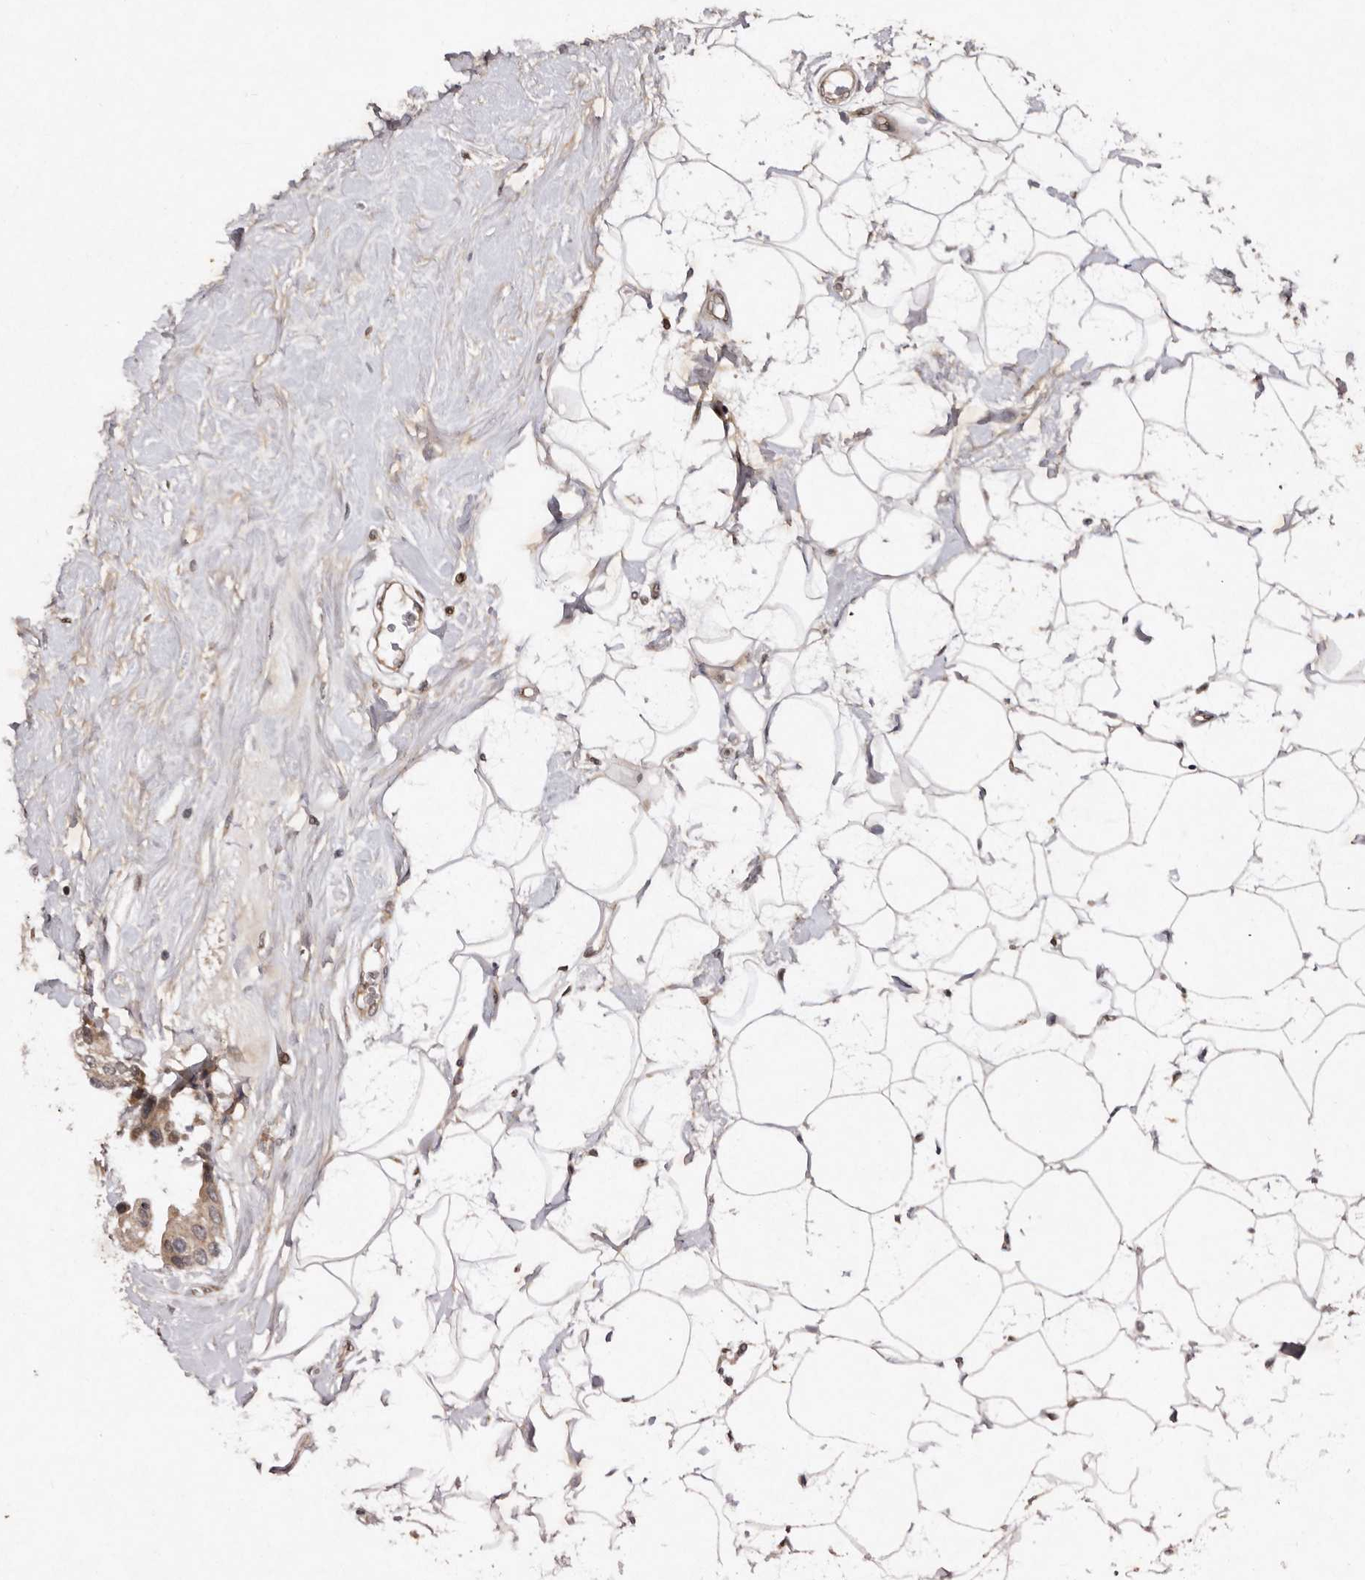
{"staining": {"intensity": "moderate", "quantity": ">75%", "location": "cytoplasmic/membranous"}, "tissue": "breast cancer", "cell_type": "Tumor cells", "image_type": "cancer", "snomed": [{"axis": "morphology", "description": "Normal tissue, NOS"}, {"axis": "morphology", "description": "Duct carcinoma"}, {"axis": "topography", "description": "Breast"}], "caption": "IHC of human breast cancer (invasive ductal carcinoma) displays medium levels of moderate cytoplasmic/membranous positivity in approximately >75% of tumor cells. The staining was performed using DAB, with brown indicating positive protein expression. Nuclei are stained blue with hematoxylin.", "gene": "ABL1", "patient": {"sex": "female", "age": 39}}